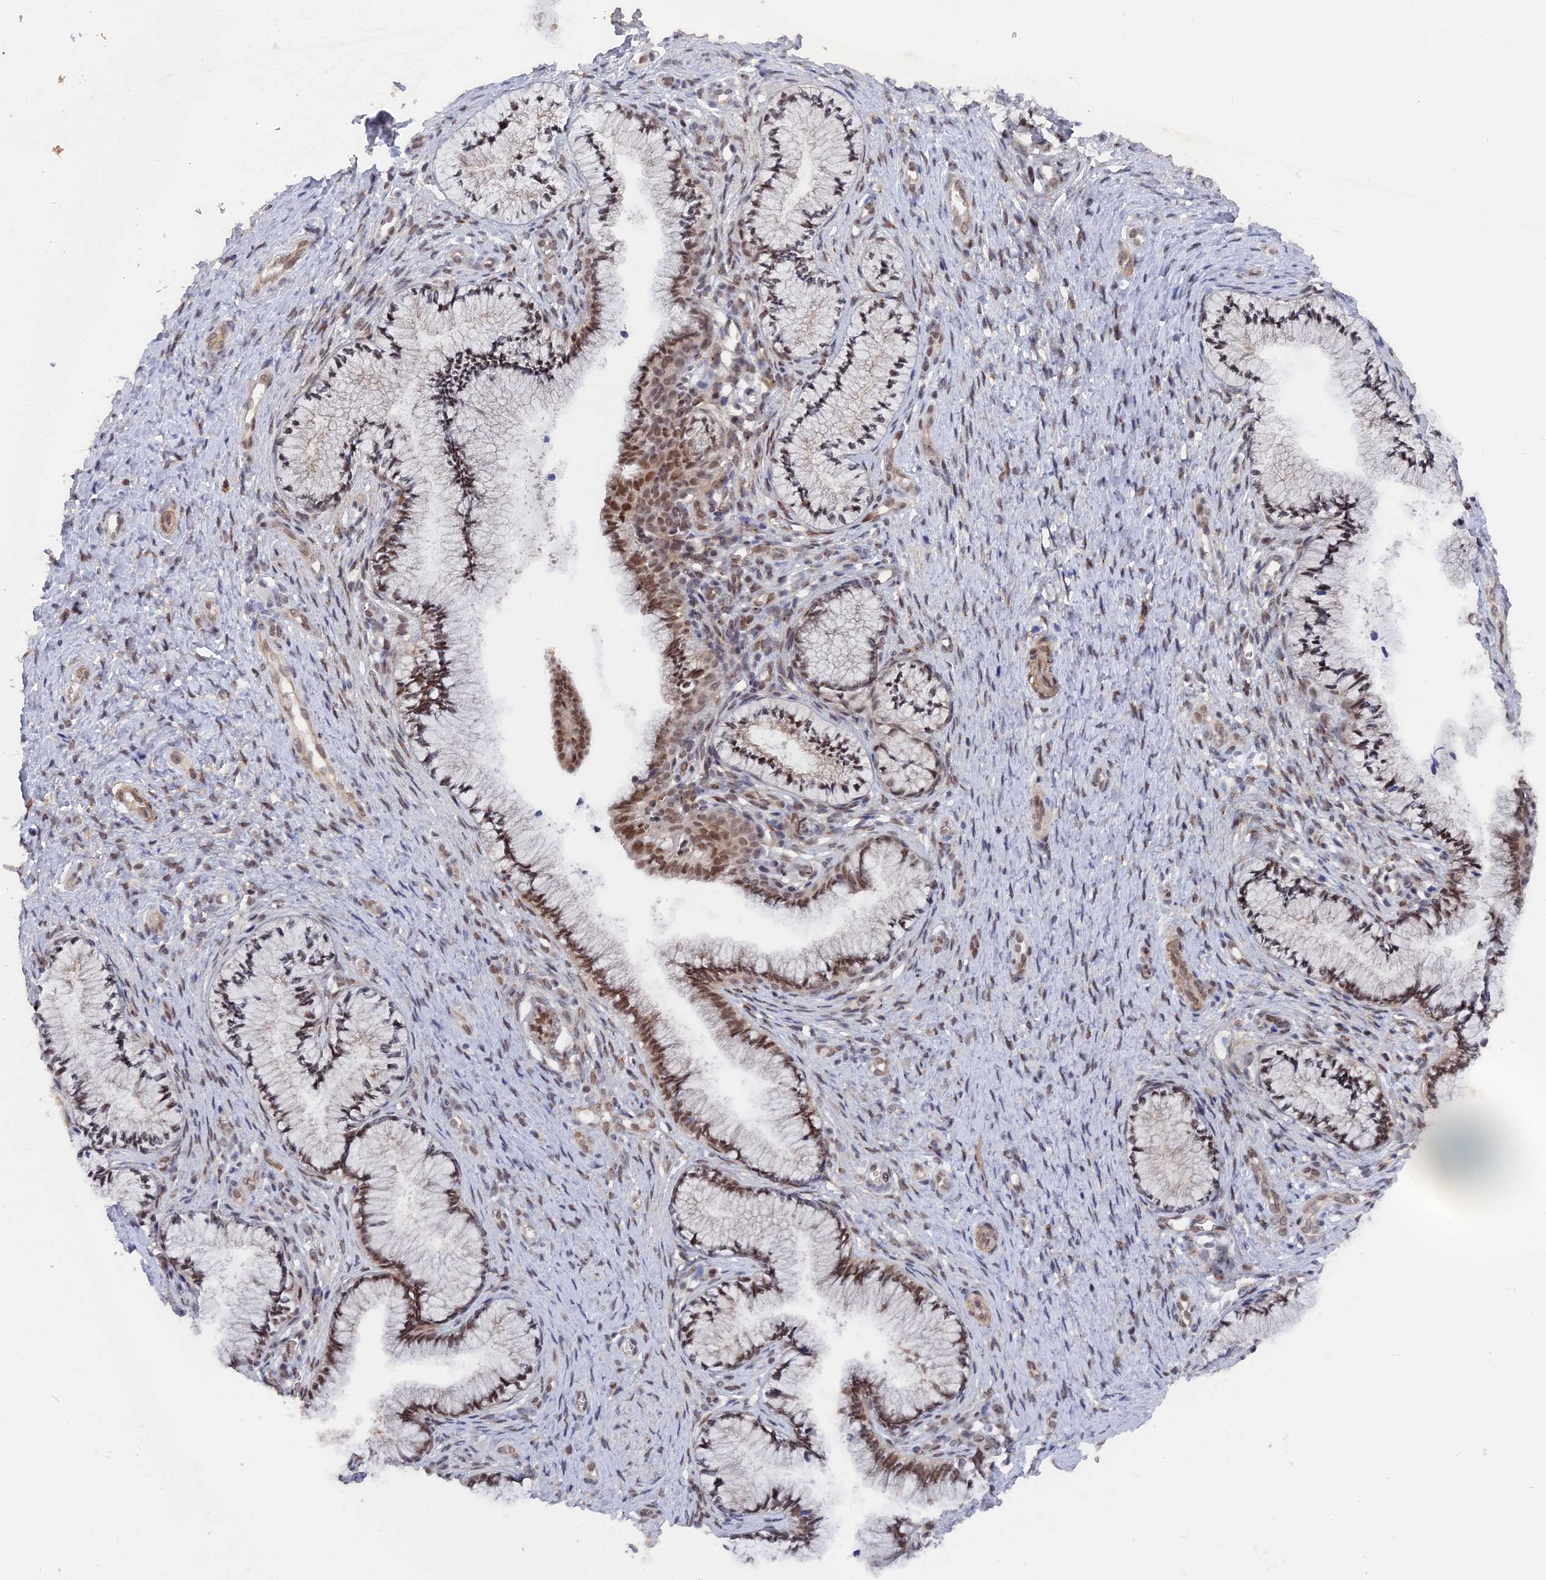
{"staining": {"intensity": "moderate", "quantity": ">75%", "location": "nuclear"}, "tissue": "cervix", "cell_type": "Glandular cells", "image_type": "normal", "snomed": [{"axis": "morphology", "description": "Normal tissue, NOS"}, {"axis": "topography", "description": "Cervix"}], "caption": "Benign cervix shows moderate nuclear expression in approximately >75% of glandular cells, visualized by immunohistochemistry. Using DAB (3,3'-diaminobenzidine) (brown) and hematoxylin (blue) stains, captured at high magnification using brightfield microscopy.", "gene": "CCDC85A", "patient": {"sex": "female", "age": 36}}